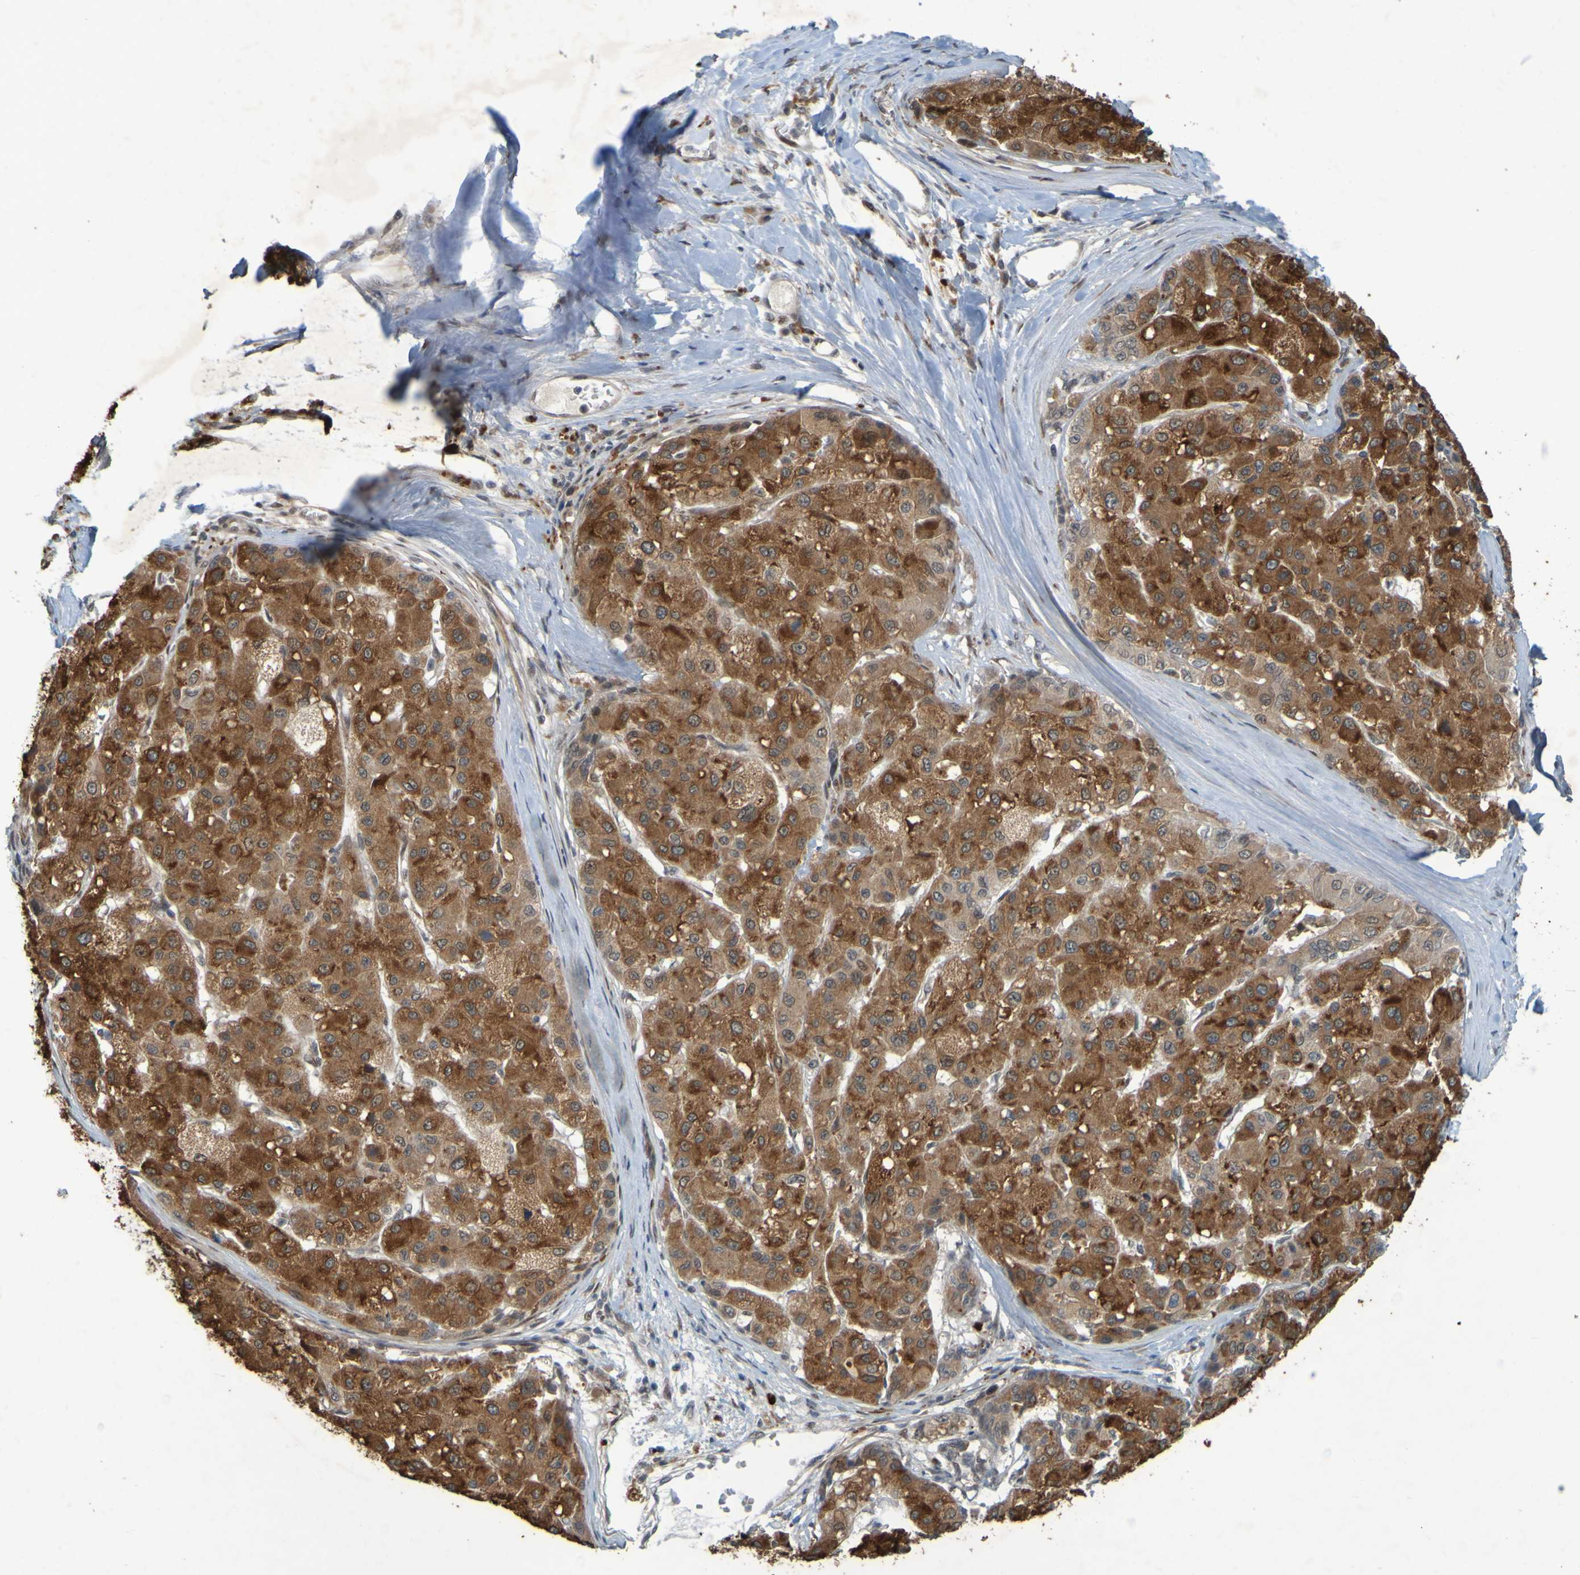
{"staining": {"intensity": "moderate", "quantity": ">75%", "location": "cytoplasmic/membranous"}, "tissue": "liver cancer", "cell_type": "Tumor cells", "image_type": "cancer", "snomed": [{"axis": "morphology", "description": "Carcinoma, Hepatocellular, NOS"}, {"axis": "topography", "description": "Liver"}], "caption": "Brown immunohistochemical staining in liver hepatocellular carcinoma shows moderate cytoplasmic/membranous expression in approximately >75% of tumor cells.", "gene": "MCPH1", "patient": {"sex": "male", "age": 80}}